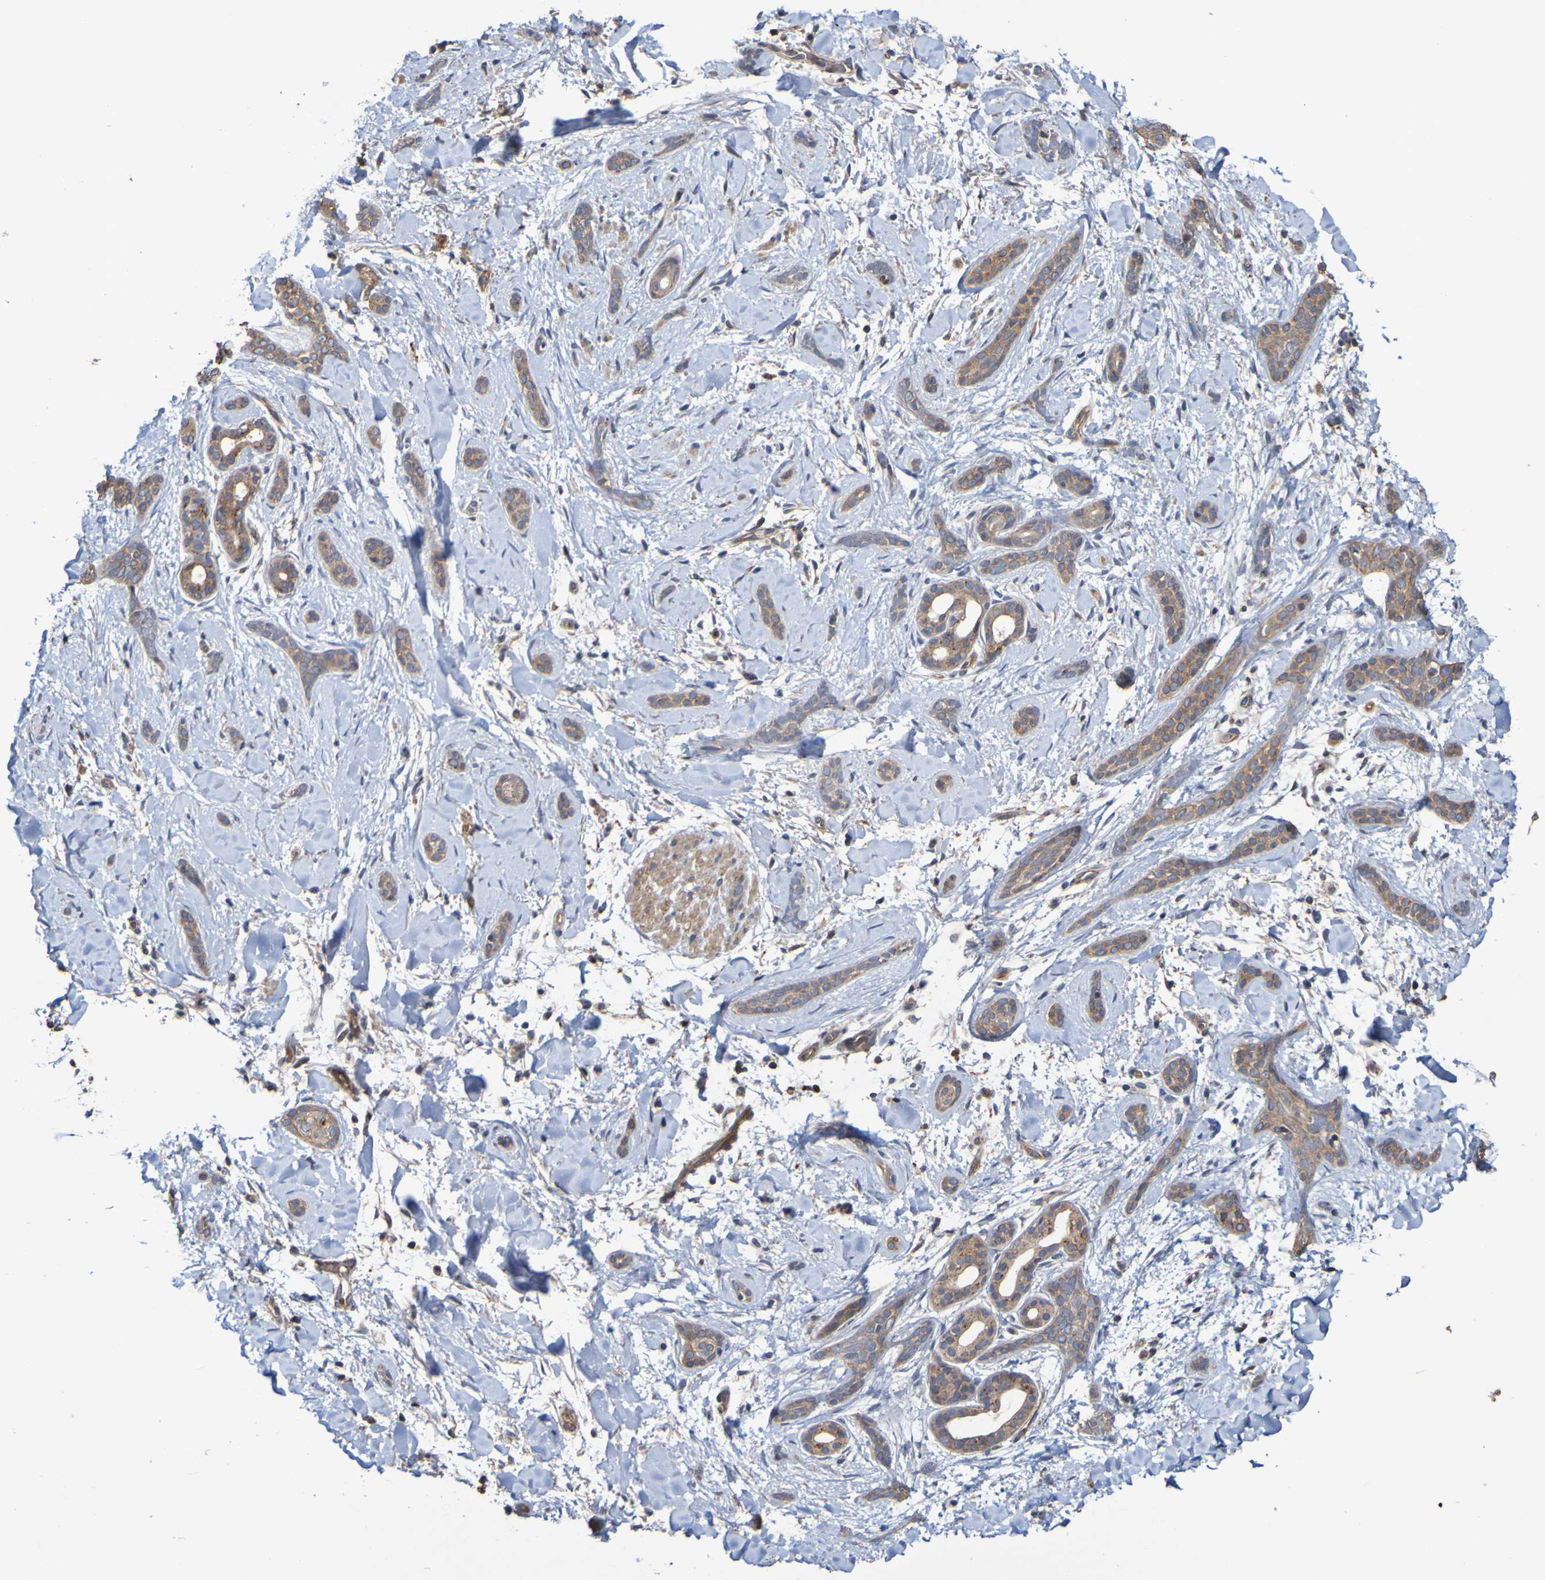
{"staining": {"intensity": "moderate", "quantity": ">75%", "location": "cytoplasmic/membranous"}, "tissue": "skin cancer", "cell_type": "Tumor cells", "image_type": "cancer", "snomed": [{"axis": "morphology", "description": "Basal cell carcinoma"}, {"axis": "morphology", "description": "Adnexal tumor, benign"}, {"axis": "topography", "description": "Skin"}], "caption": "IHC image of neoplastic tissue: human skin benign adnexal tumor stained using immunohistochemistry displays medium levels of moderate protein expression localized specifically in the cytoplasmic/membranous of tumor cells, appearing as a cytoplasmic/membranous brown color.", "gene": "UCN", "patient": {"sex": "female", "age": 42}}